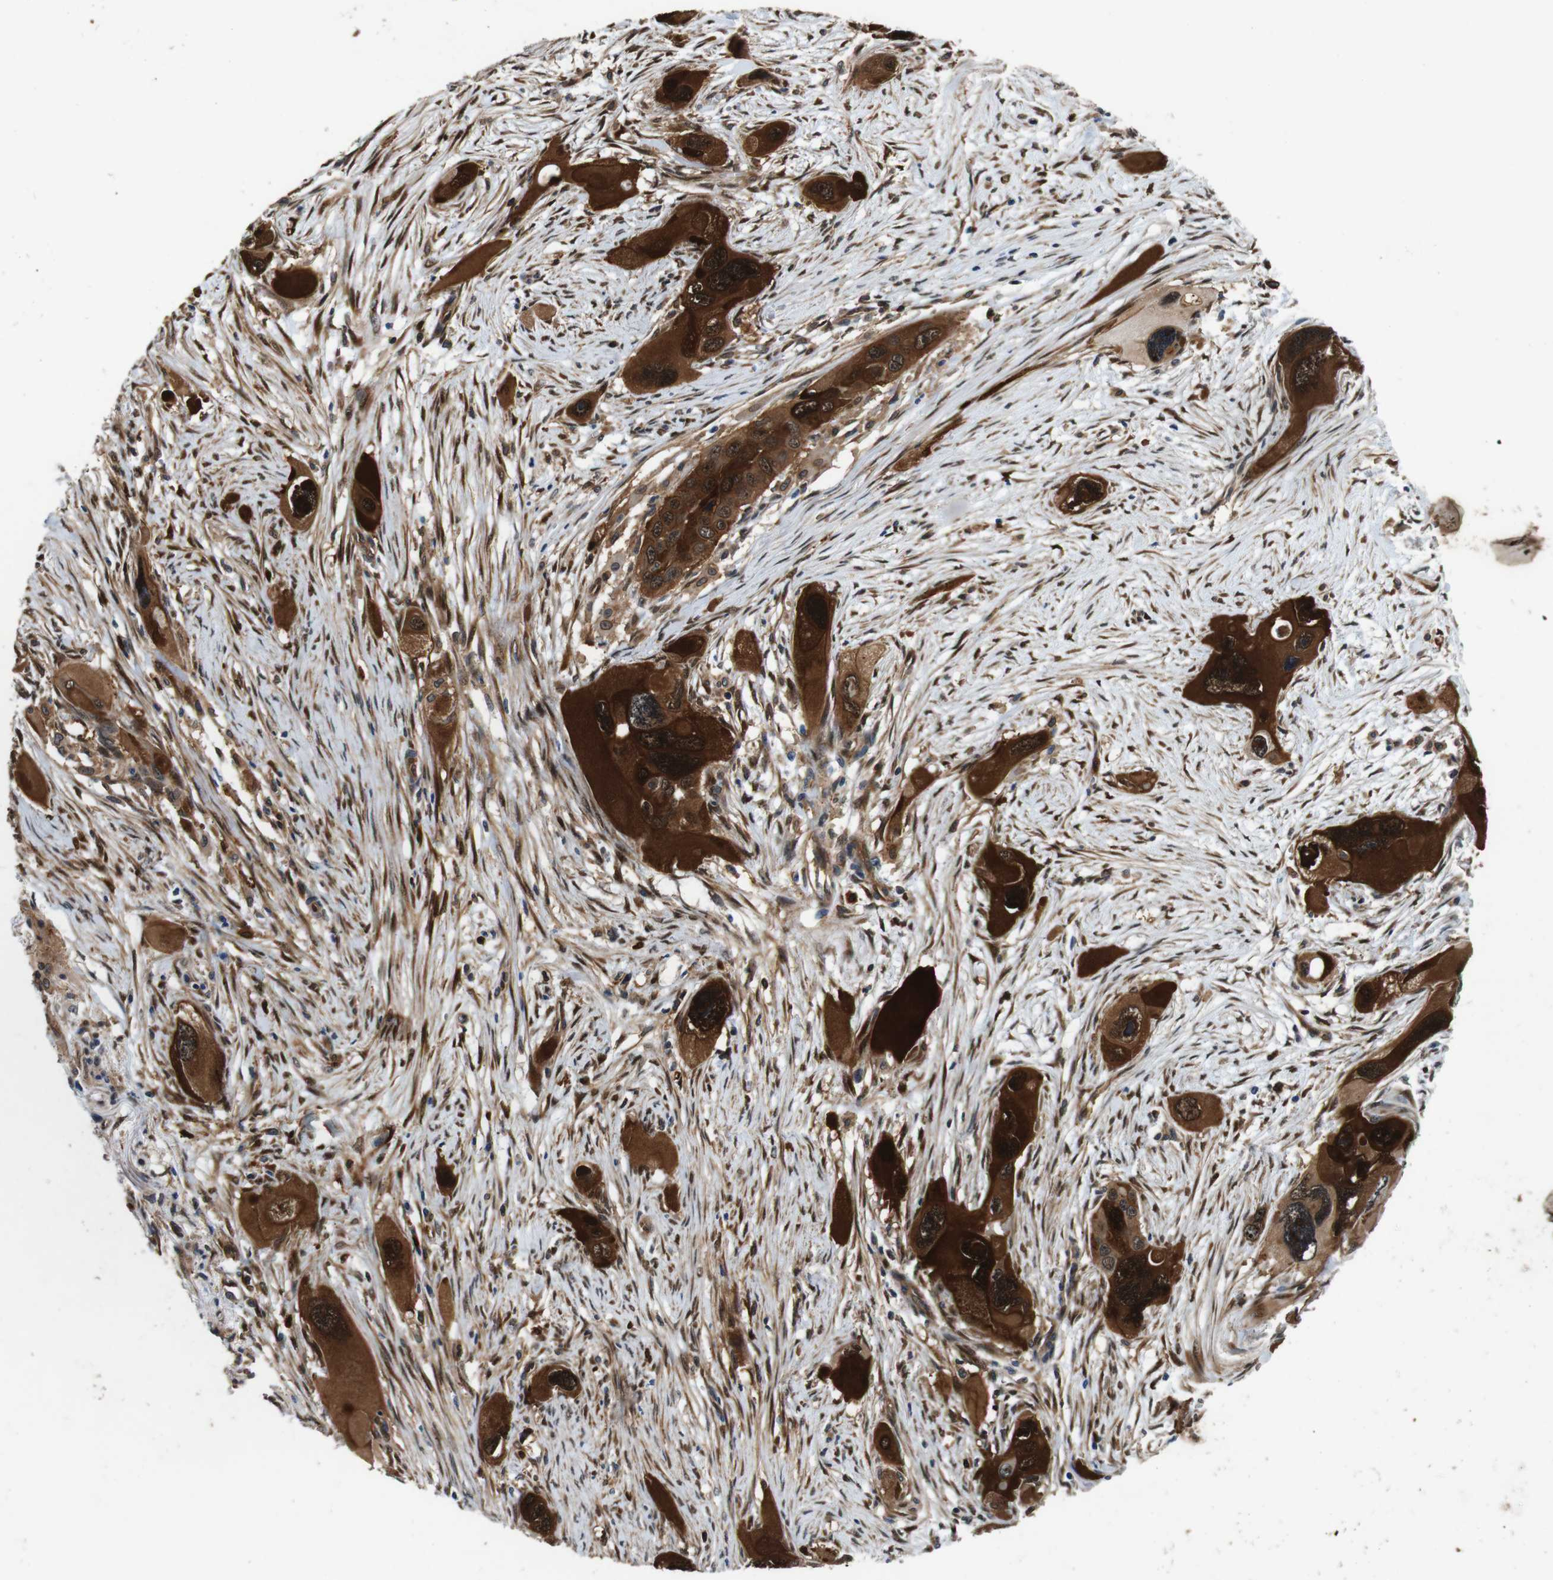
{"staining": {"intensity": "strong", "quantity": ">75%", "location": "cytoplasmic/membranous,nuclear"}, "tissue": "pancreatic cancer", "cell_type": "Tumor cells", "image_type": "cancer", "snomed": [{"axis": "morphology", "description": "Adenocarcinoma, NOS"}, {"axis": "topography", "description": "Pancreas"}], "caption": "Brown immunohistochemical staining in human adenocarcinoma (pancreatic) exhibits strong cytoplasmic/membranous and nuclear positivity in about >75% of tumor cells. Using DAB (brown) and hematoxylin (blue) stains, captured at high magnification using brightfield microscopy.", "gene": "ANXA1", "patient": {"sex": "male", "age": 73}}